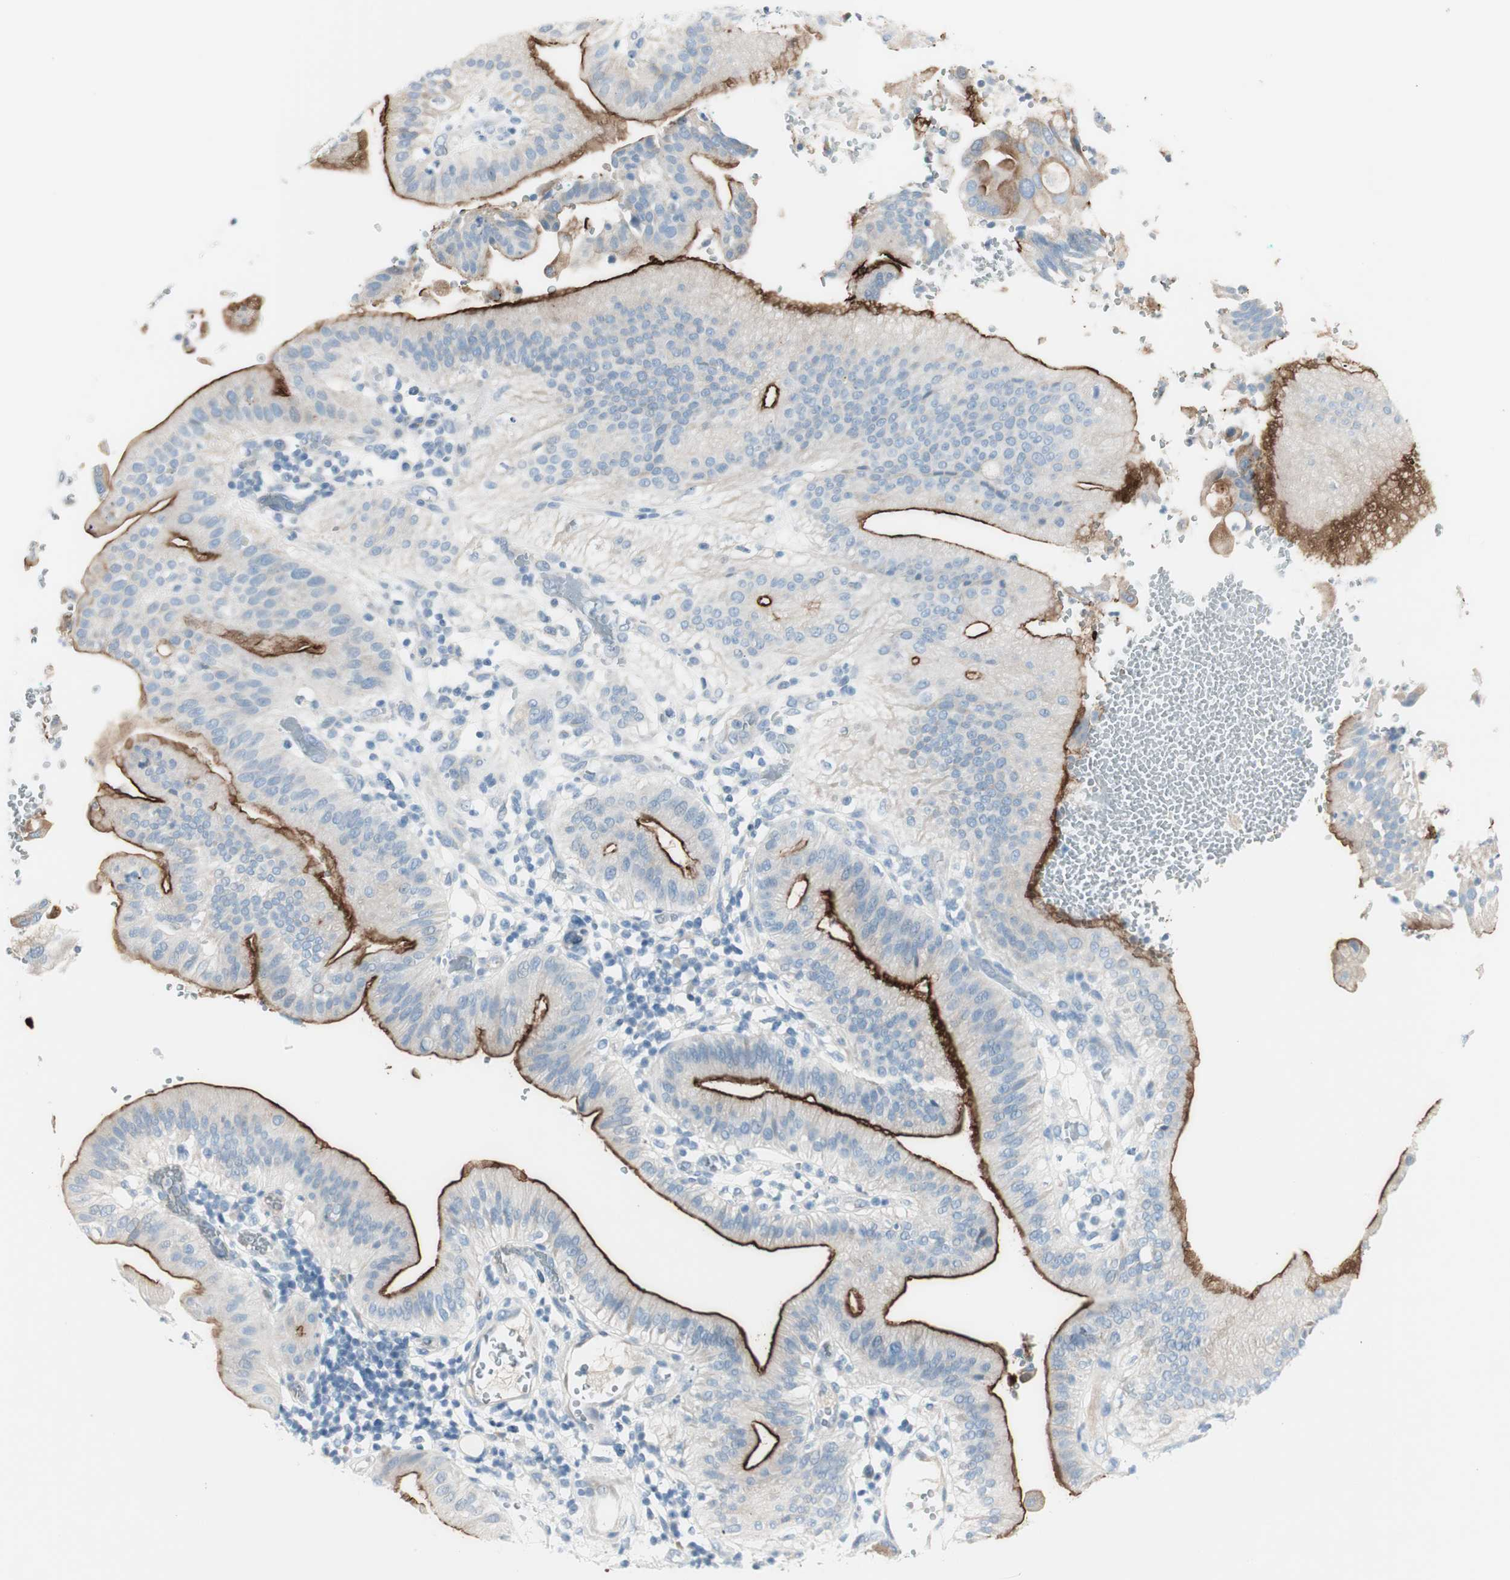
{"staining": {"intensity": "moderate", "quantity": "25%-75%", "location": "cytoplasmic/membranous"}, "tissue": "pancreatic cancer", "cell_type": "Tumor cells", "image_type": "cancer", "snomed": [{"axis": "morphology", "description": "Adenocarcinoma, NOS"}, {"axis": "morphology", "description": "Adenocarcinoma, metastatic, NOS"}, {"axis": "topography", "description": "Lymph node"}, {"axis": "topography", "description": "Pancreas"}, {"axis": "topography", "description": "Duodenum"}], "caption": "Immunohistochemical staining of pancreatic adenocarcinoma displays moderate cytoplasmic/membranous protein staining in about 25%-75% of tumor cells.", "gene": "CDHR5", "patient": {"sex": "female", "age": 64}}